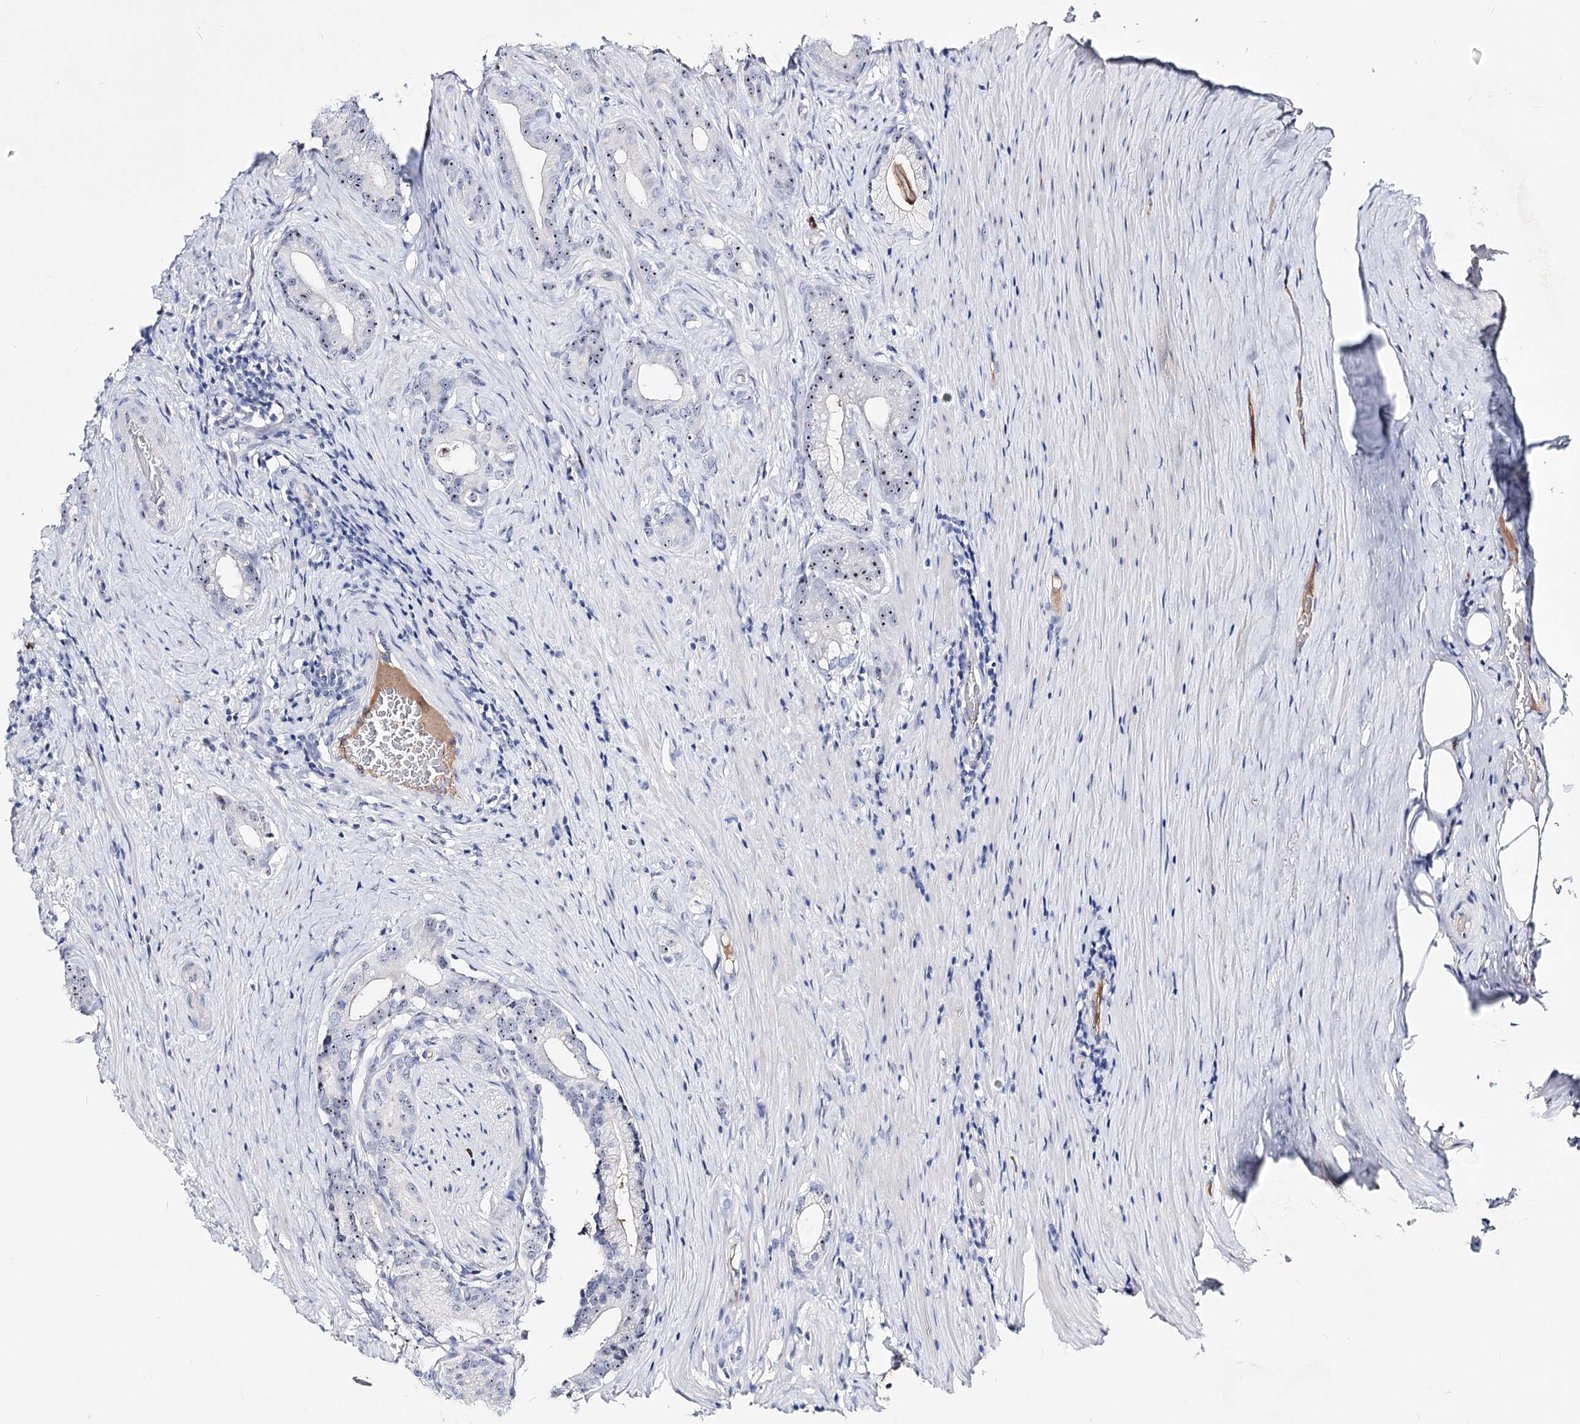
{"staining": {"intensity": "moderate", "quantity": "25%-75%", "location": "nuclear"}, "tissue": "prostate cancer", "cell_type": "Tumor cells", "image_type": "cancer", "snomed": [{"axis": "morphology", "description": "Adenocarcinoma, Low grade"}, {"axis": "topography", "description": "Prostate"}], "caption": "The micrograph reveals immunohistochemical staining of prostate low-grade adenocarcinoma. There is moderate nuclear positivity is seen in approximately 25%-75% of tumor cells. (Brightfield microscopy of DAB IHC at high magnification).", "gene": "PCGF5", "patient": {"sex": "male", "age": 71}}